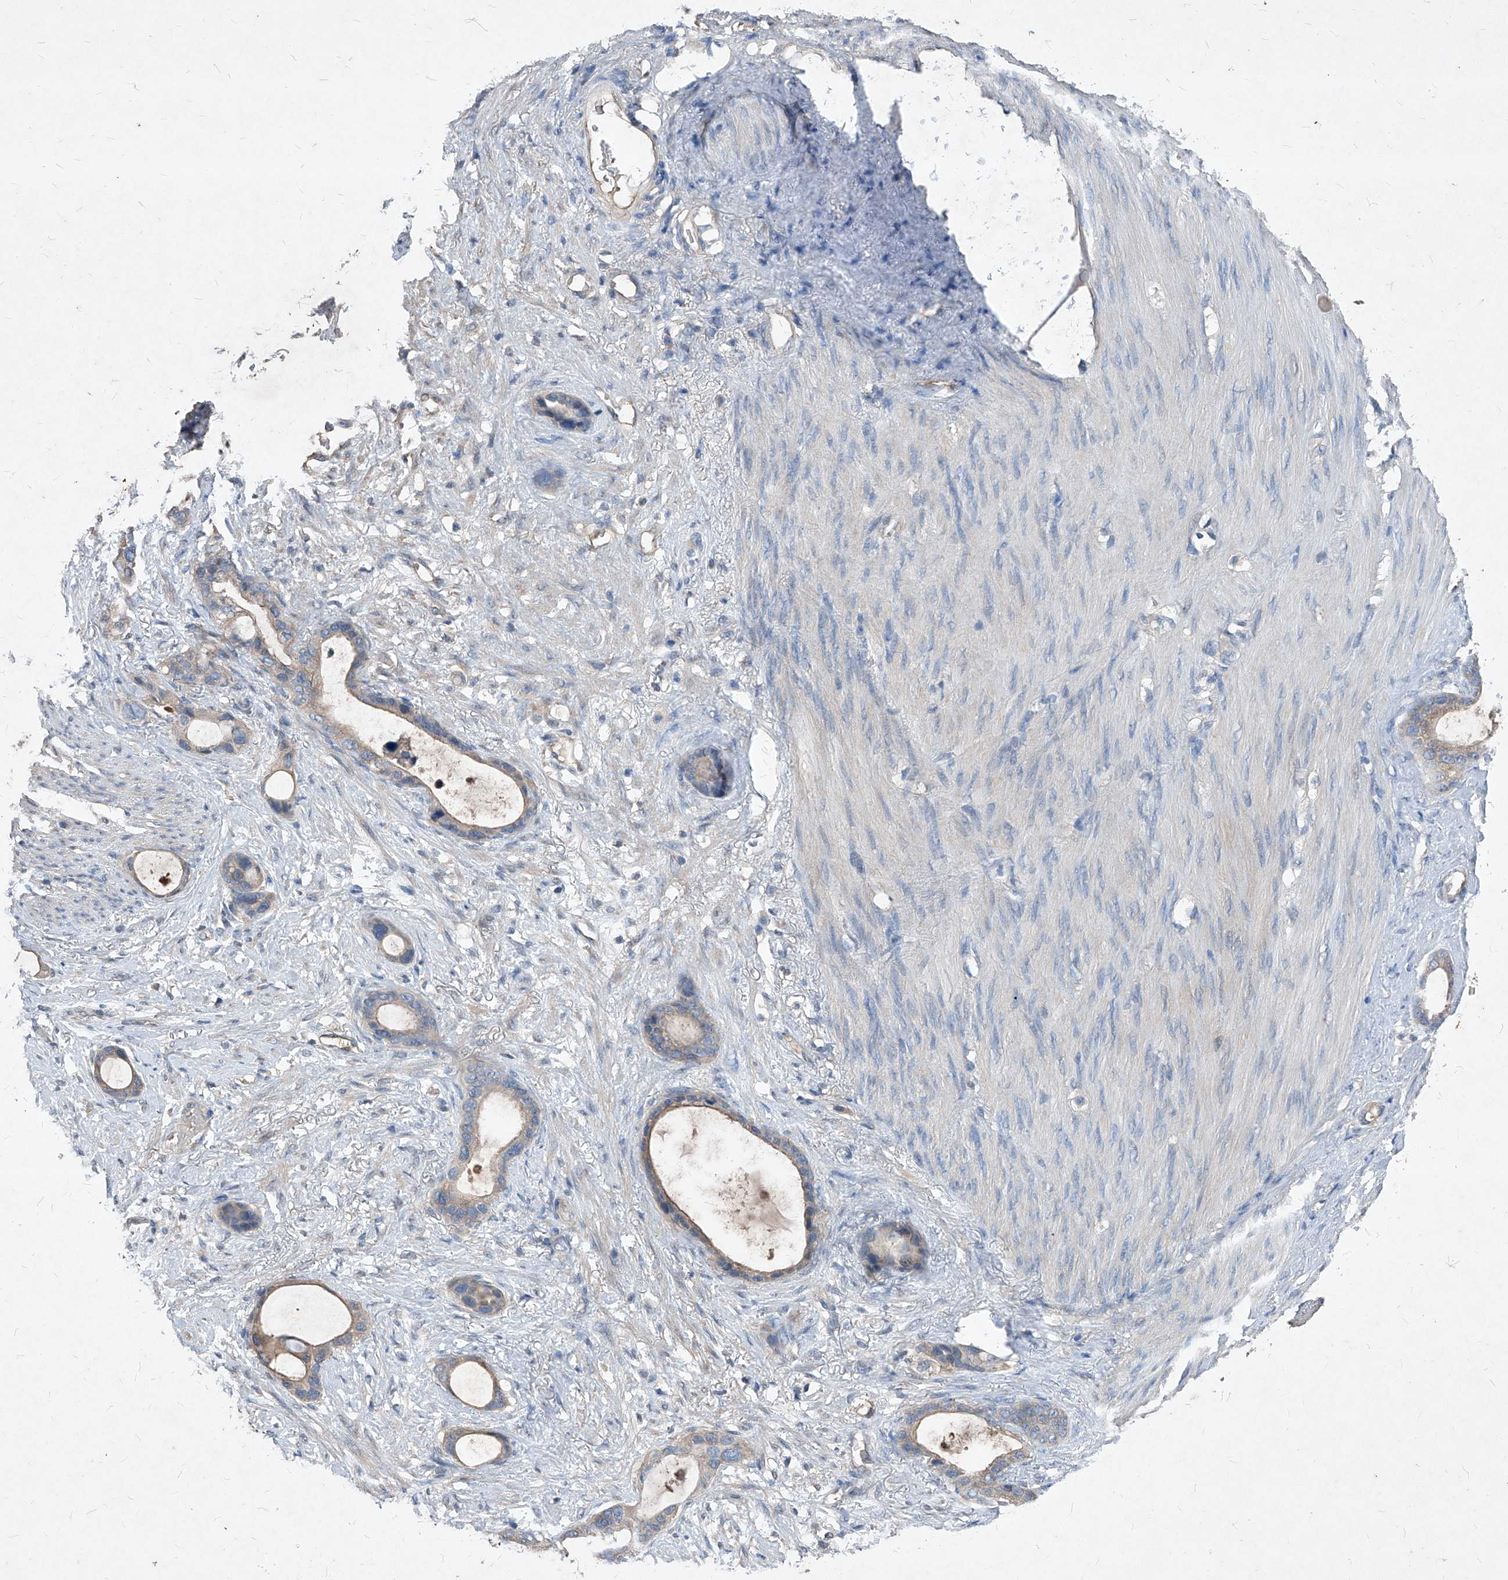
{"staining": {"intensity": "weak", "quantity": ">75%", "location": "cytoplasmic/membranous"}, "tissue": "stomach cancer", "cell_type": "Tumor cells", "image_type": "cancer", "snomed": [{"axis": "morphology", "description": "Adenocarcinoma, NOS"}, {"axis": "topography", "description": "Stomach"}], "caption": "Human stomach cancer stained for a protein (brown) reveals weak cytoplasmic/membranous positive positivity in approximately >75% of tumor cells.", "gene": "SYNGR1", "patient": {"sex": "female", "age": 75}}